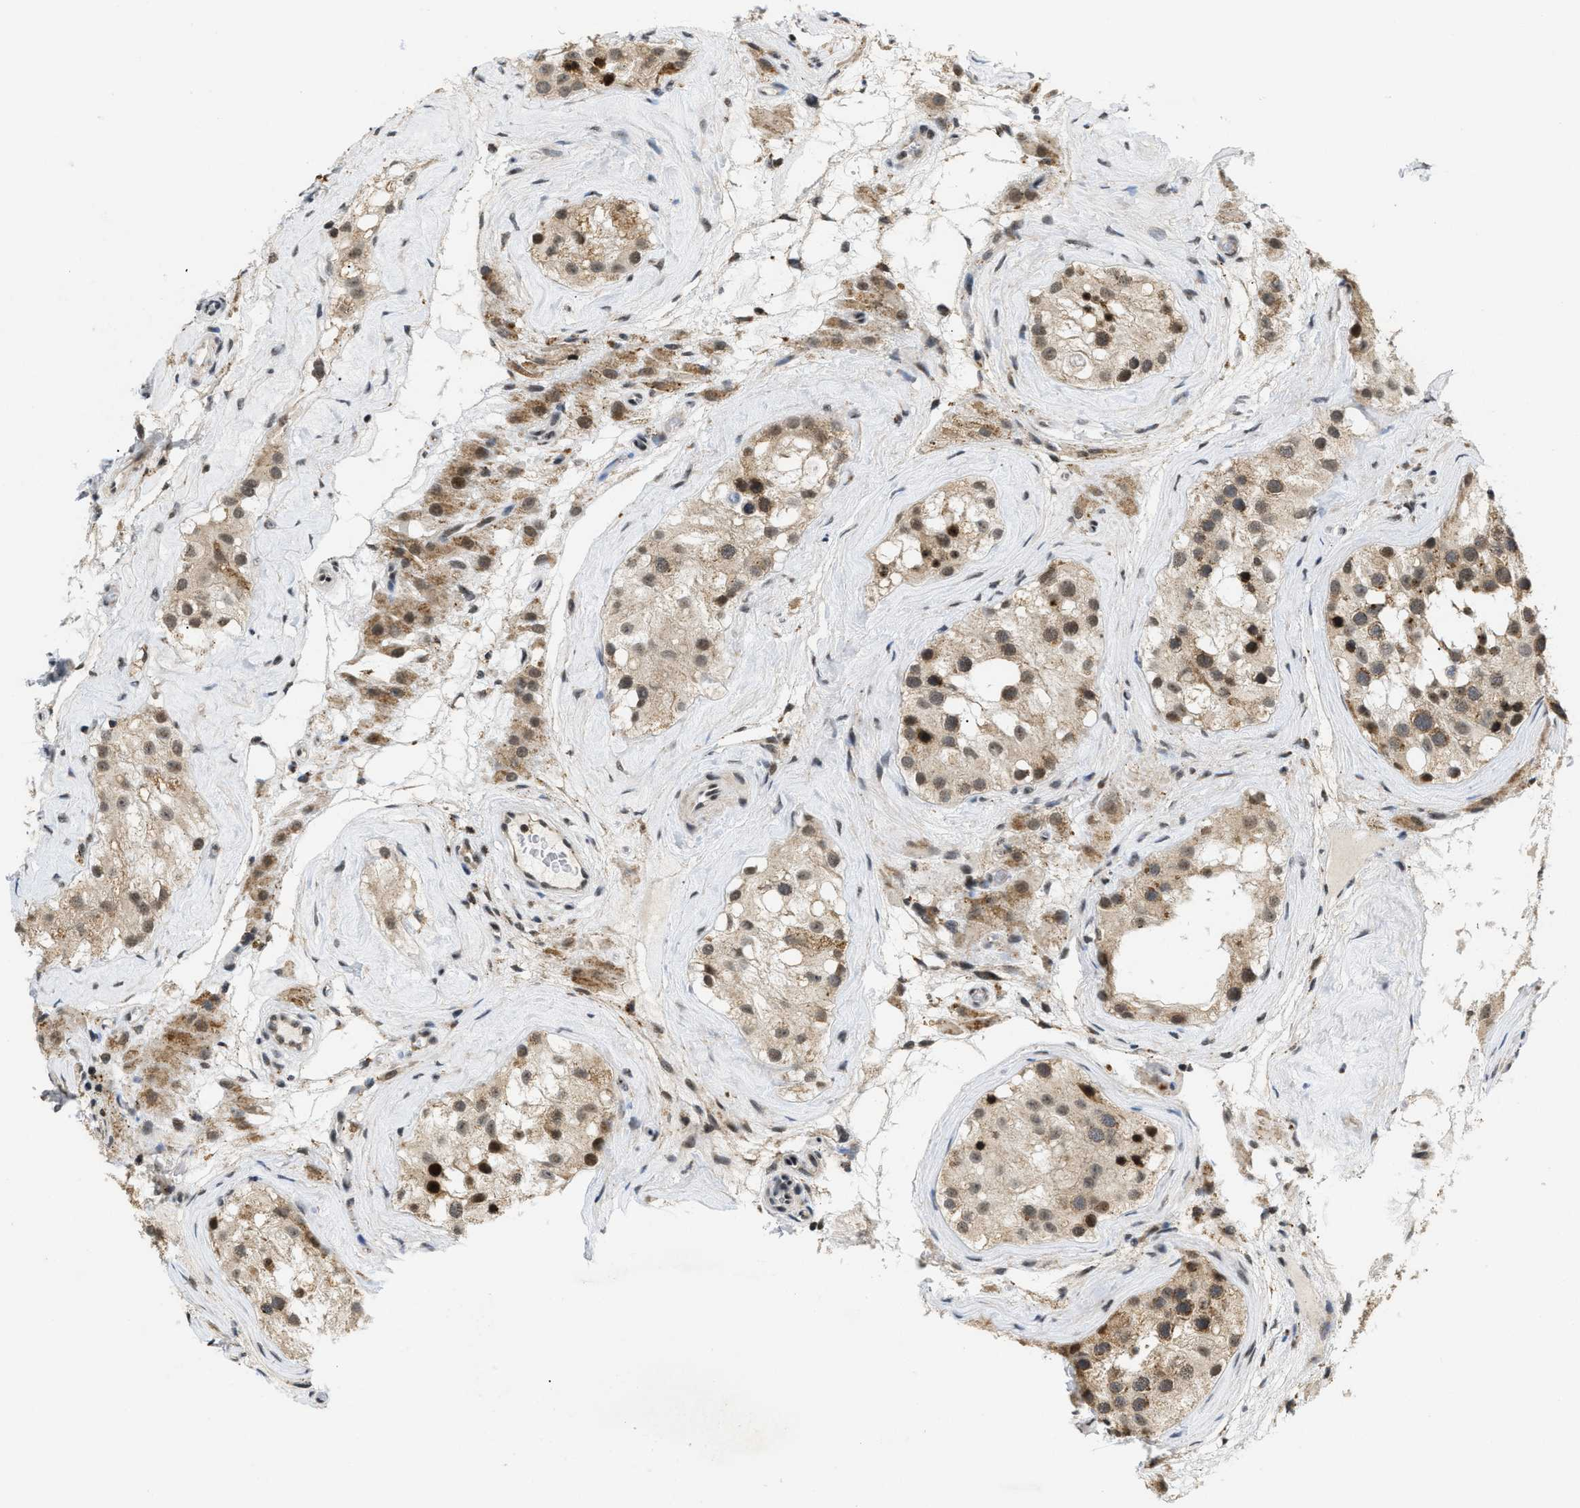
{"staining": {"intensity": "moderate", "quantity": ">75%", "location": "cytoplasmic/membranous"}, "tissue": "testis", "cell_type": "Cells in seminiferous ducts", "image_type": "normal", "snomed": [{"axis": "morphology", "description": "Normal tissue, NOS"}, {"axis": "morphology", "description": "Seminoma, NOS"}, {"axis": "topography", "description": "Testis"}], "caption": "Immunohistochemistry (DAB (3,3'-diaminobenzidine)) staining of normal testis reveals moderate cytoplasmic/membranous protein expression in approximately >75% of cells in seminiferous ducts.", "gene": "ZBTB11", "patient": {"sex": "male", "age": 71}}